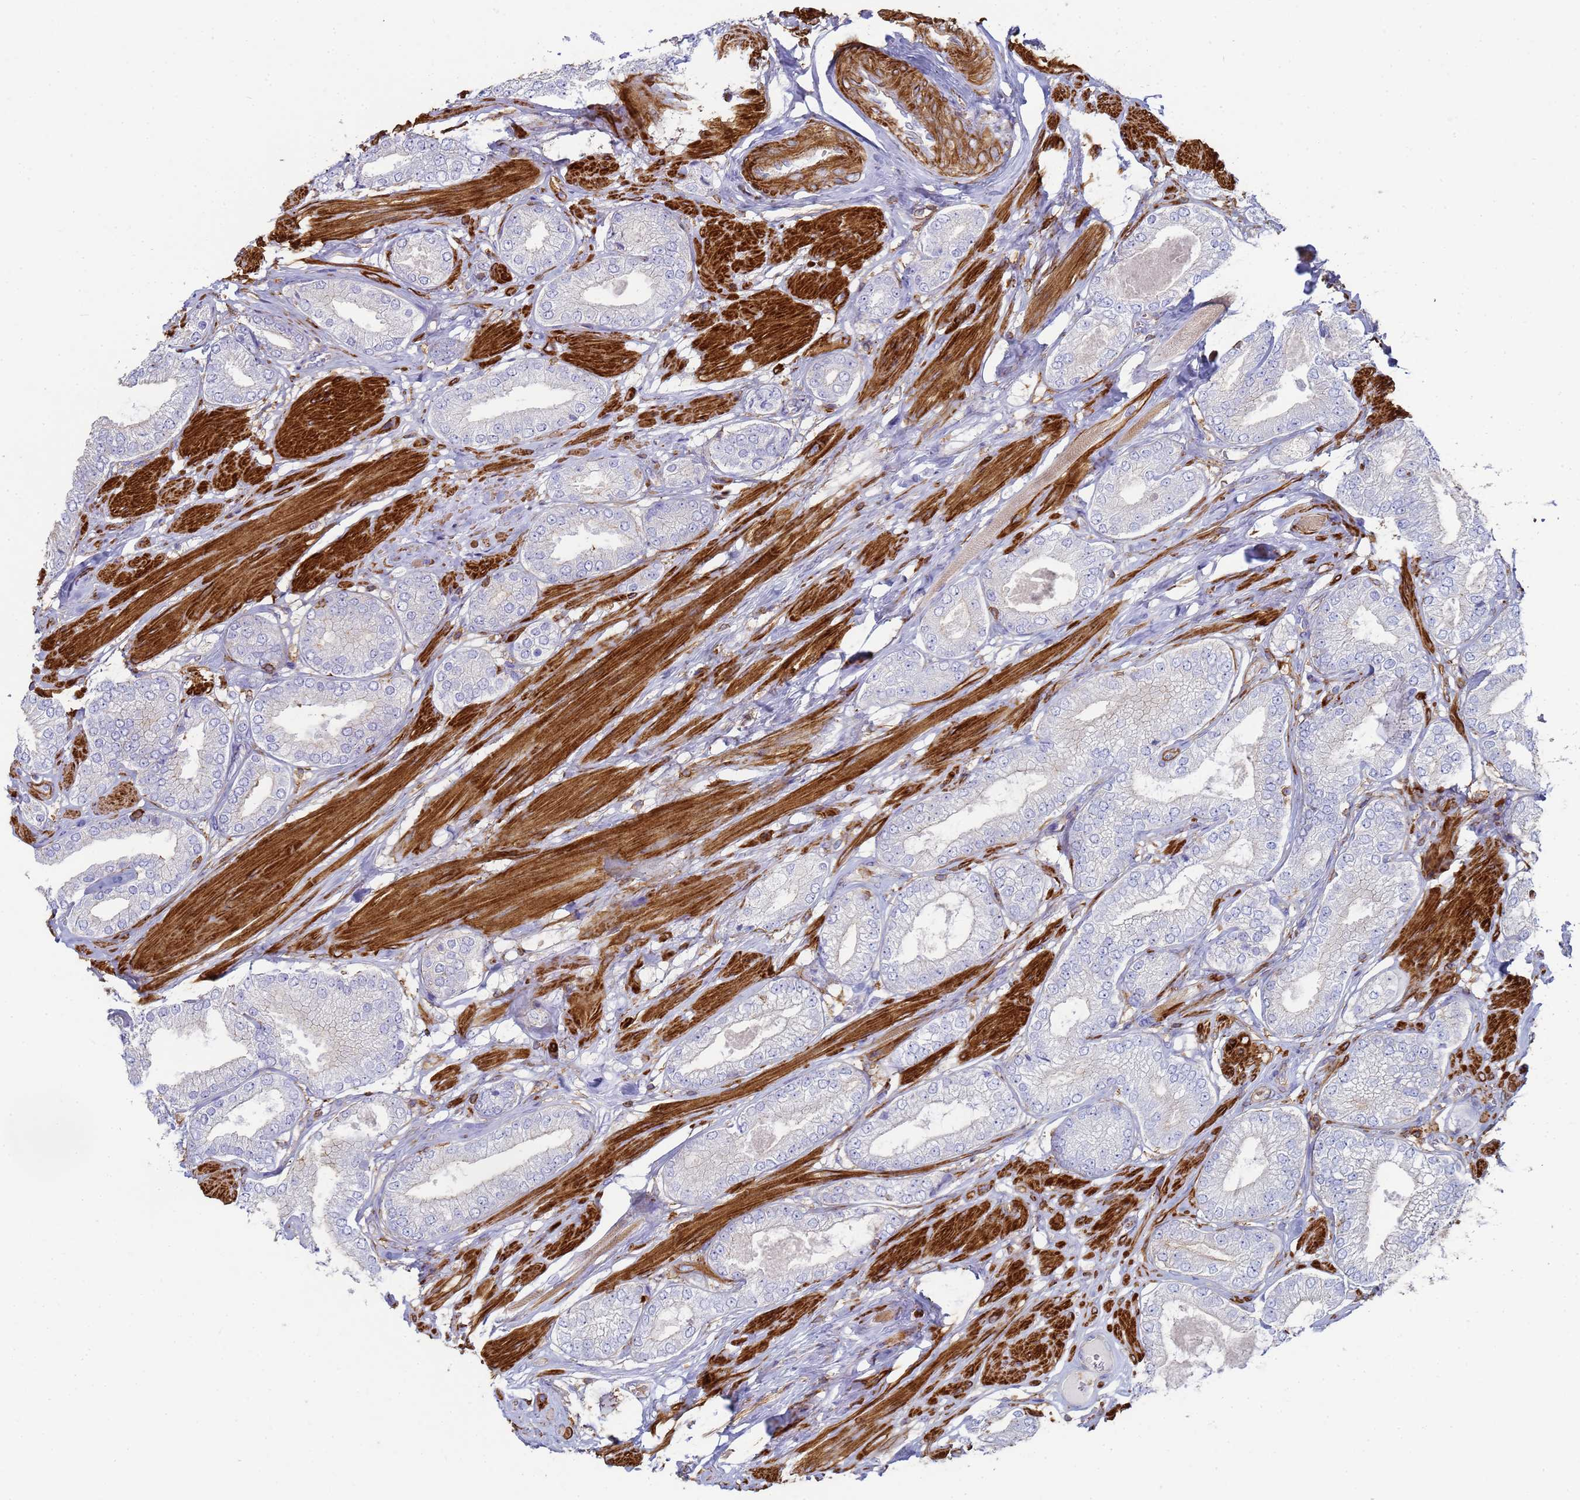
{"staining": {"intensity": "negative", "quantity": "none", "location": "none"}, "tissue": "prostate cancer", "cell_type": "Tumor cells", "image_type": "cancer", "snomed": [{"axis": "morphology", "description": "Adenocarcinoma, High grade"}, {"axis": "topography", "description": "Prostate and seminal vesicle, NOS"}], "caption": "The histopathology image demonstrates no staining of tumor cells in prostate cancer (adenocarcinoma (high-grade)).", "gene": "ACTB", "patient": {"sex": "male", "age": 64}}